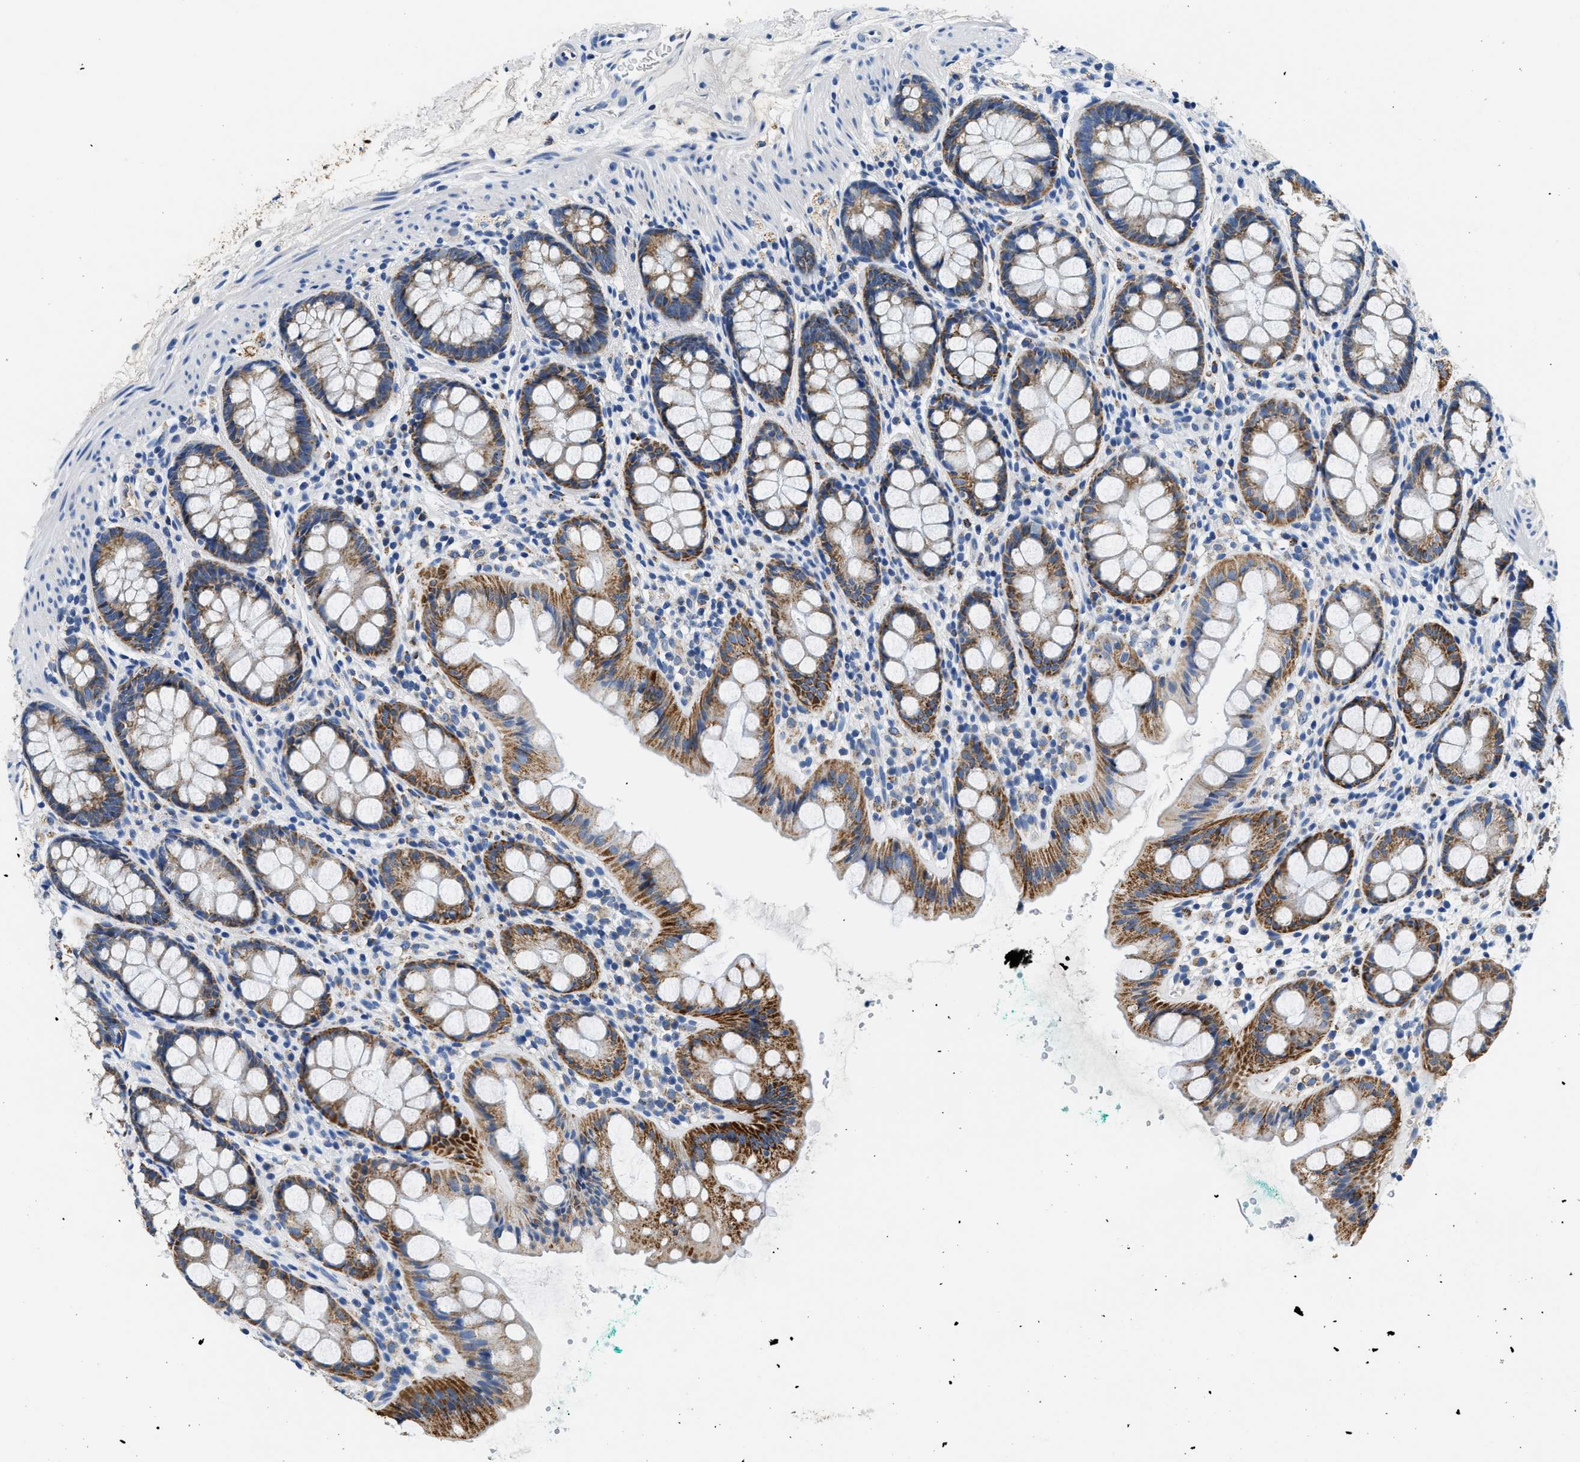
{"staining": {"intensity": "strong", "quantity": ">75%", "location": "cytoplasmic/membranous"}, "tissue": "rectum", "cell_type": "Glandular cells", "image_type": "normal", "snomed": [{"axis": "morphology", "description": "Normal tissue, NOS"}, {"axis": "topography", "description": "Rectum"}], "caption": "DAB (3,3'-diaminobenzidine) immunohistochemical staining of unremarkable human rectum displays strong cytoplasmic/membranous protein staining in approximately >75% of glandular cells. (DAB IHC, brown staining for protein, blue staining for nuclei).", "gene": "PCK2", "patient": {"sex": "female", "age": 65}}